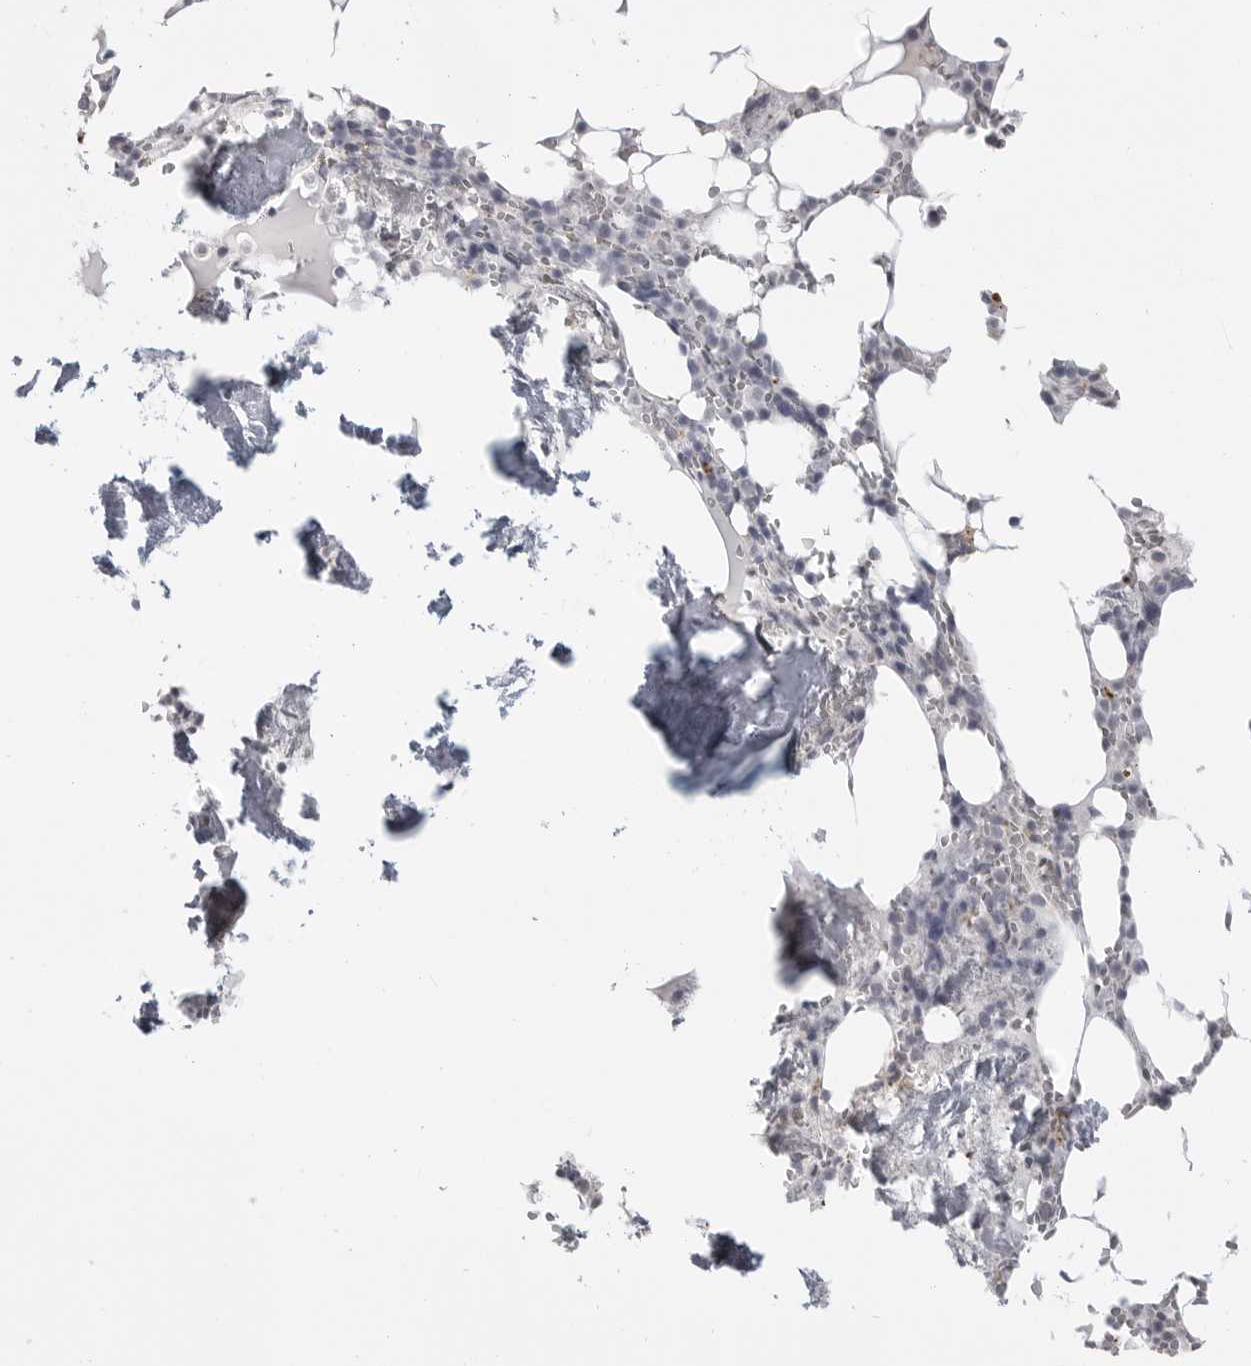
{"staining": {"intensity": "negative", "quantity": "none", "location": "none"}, "tissue": "bone marrow", "cell_type": "Hematopoietic cells", "image_type": "normal", "snomed": [{"axis": "morphology", "description": "Normal tissue, NOS"}, {"axis": "topography", "description": "Bone marrow"}], "caption": "A photomicrograph of human bone marrow is negative for staining in hematopoietic cells. (IHC, brightfield microscopy, high magnification).", "gene": "PRSS1", "patient": {"sex": "male", "age": 70}}